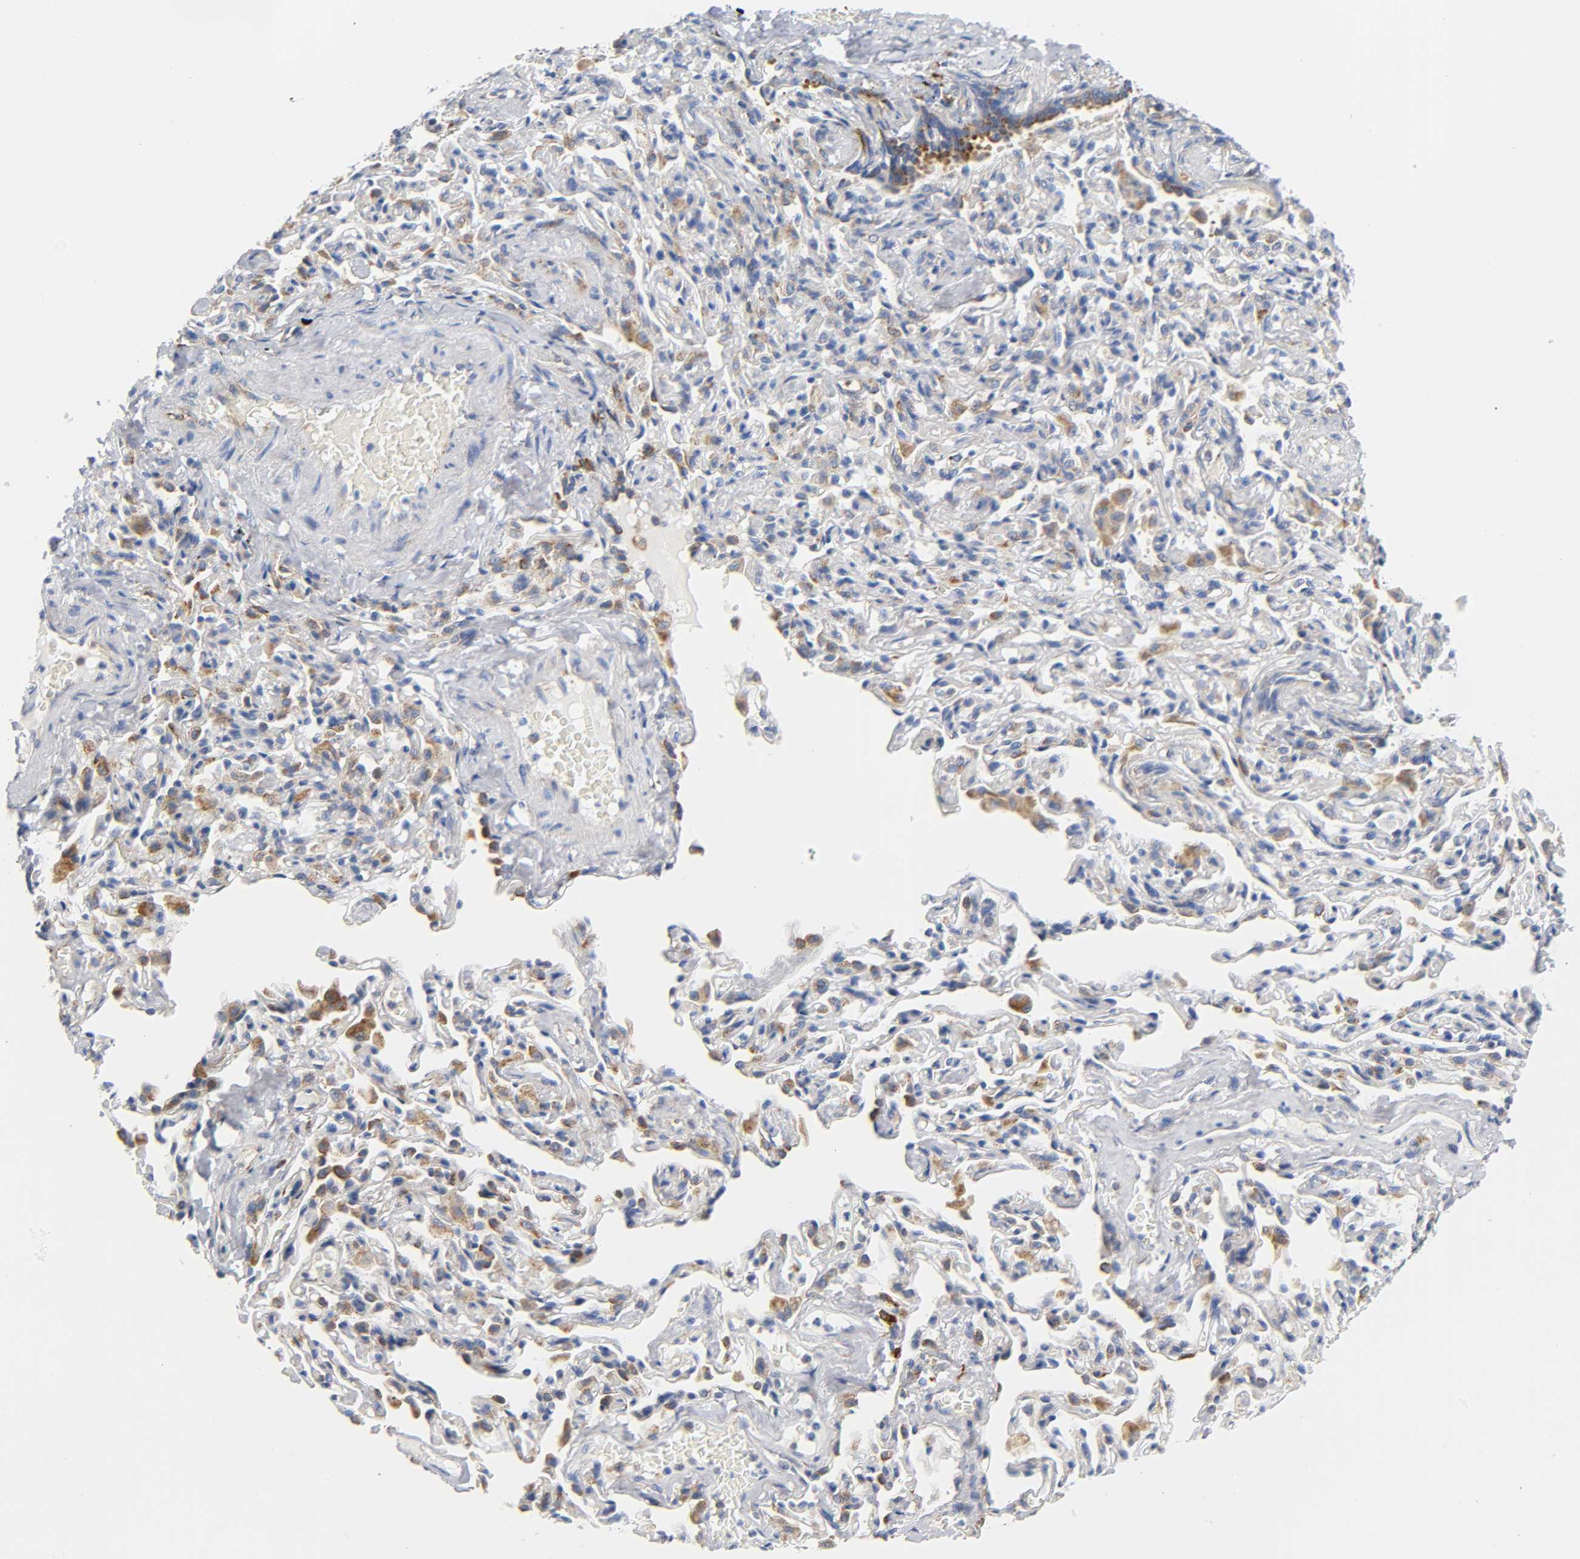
{"staining": {"intensity": "strong", "quantity": ">75%", "location": "cytoplasmic/membranous"}, "tissue": "bronchus", "cell_type": "Respiratory epithelial cells", "image_type": "normal", "snomed": [{"axis": "morphology", "description": "Normal tissue, NOS"}, {"axis": "topography", "description": "Lung"}], "caption": "IHC (DAB) staining of normal bronchus demonstrates strong cytoplasmic/membranous protein staining in about >75% of respiratory epithelial cells.", "gene": "REL", "patient": {"sex": "male", "age": 64}}